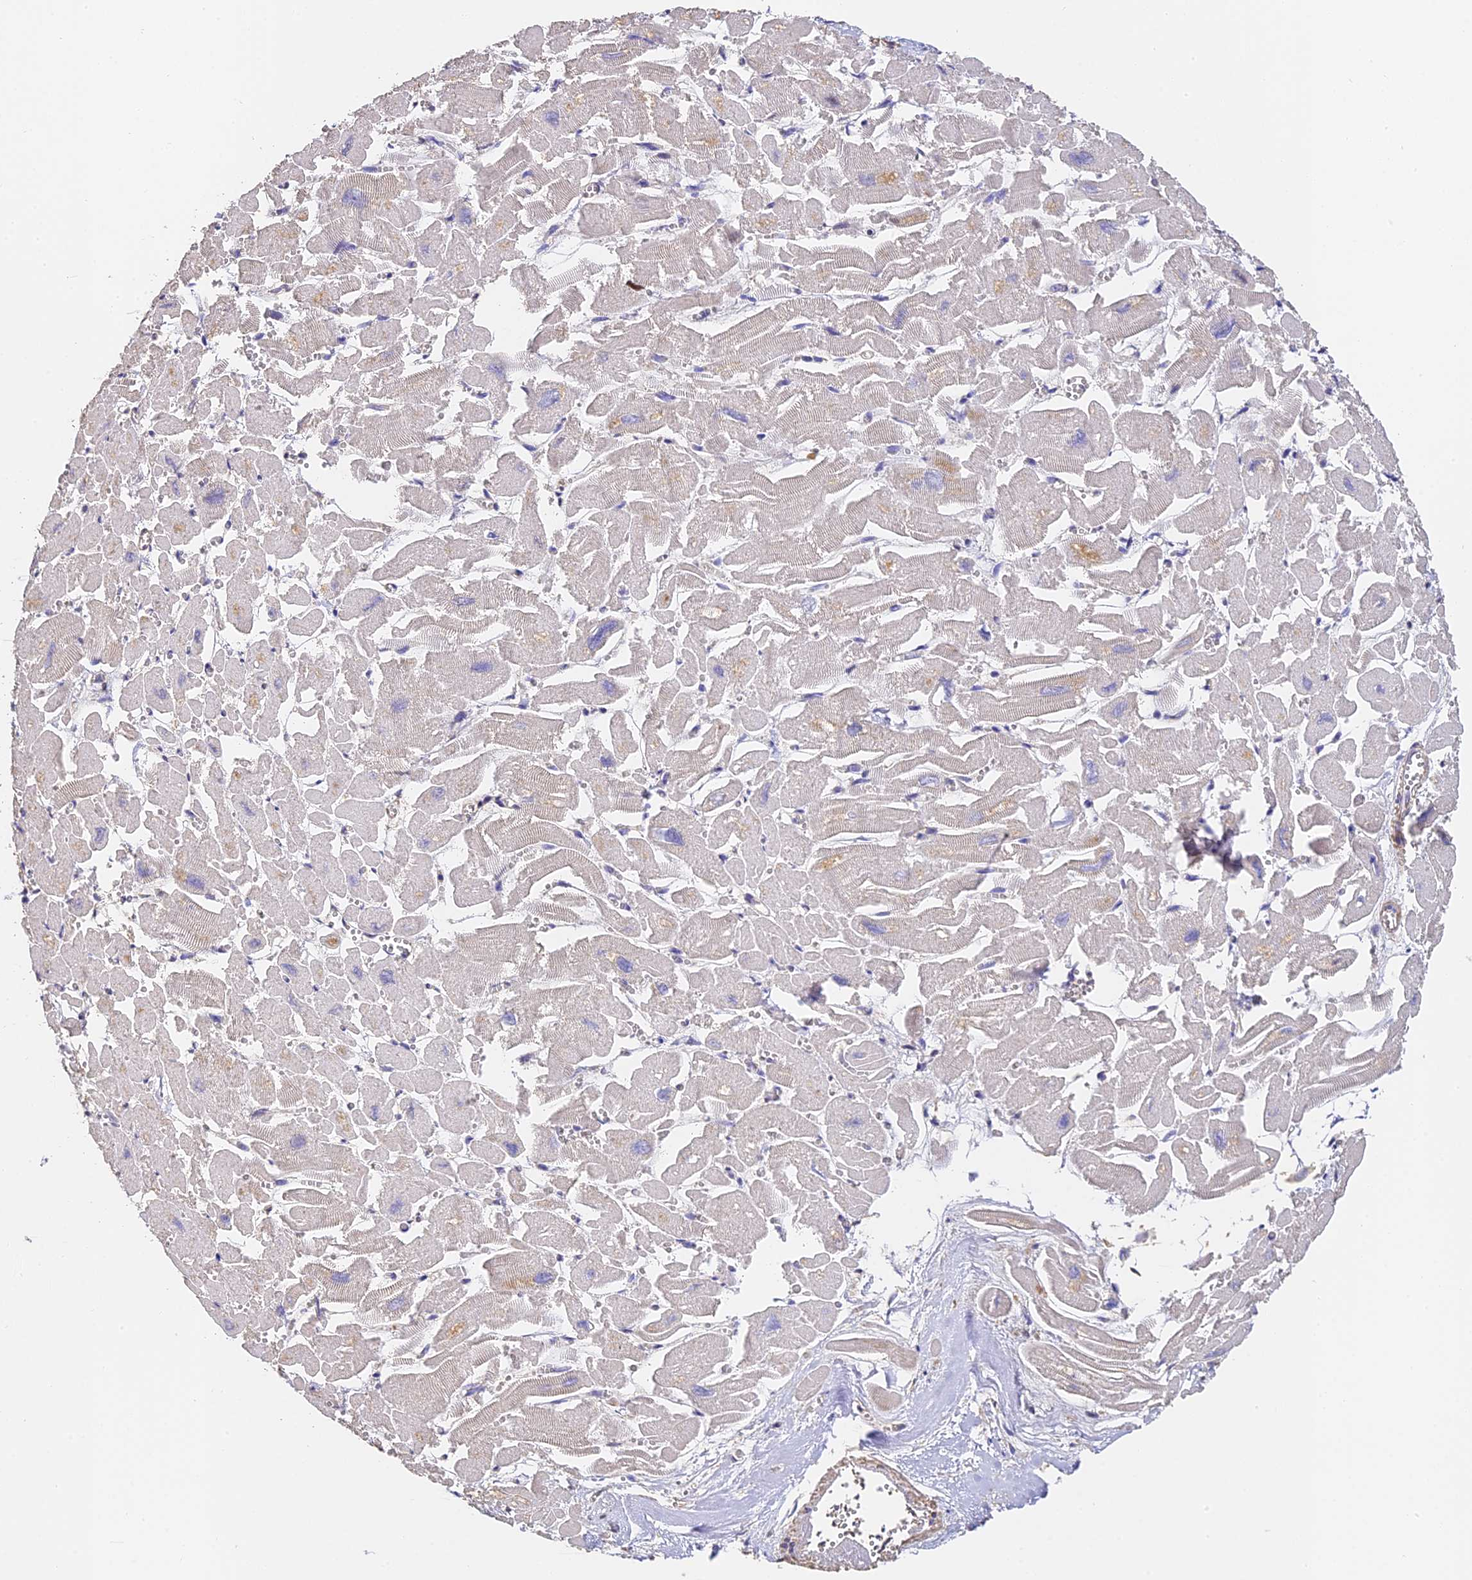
{"staining": {"intensity": "negative", "quantity": "none", "location": "none"}, "tissue": "heart muscle", "cell_type": "Cardiomyocytes", "image_type": "normal", "snomed": [{"axis": "morphology", "description": "Normal tissue, NOS"}, {"axis": "topography", "description": "Heart"}], "caption": "High magnification brightfield microscopy of normal heart muscle stained with DAB (3,3'-diaminobenzidine) (brown) and counterstained with hematoxylin (blue): cardiomyocytes show no significant staining. (Immunohistochemistry, brightfield microscopy, high magnification).", "gene": "SLC11A1", "patient": {"sex": "male", "age": 54}}